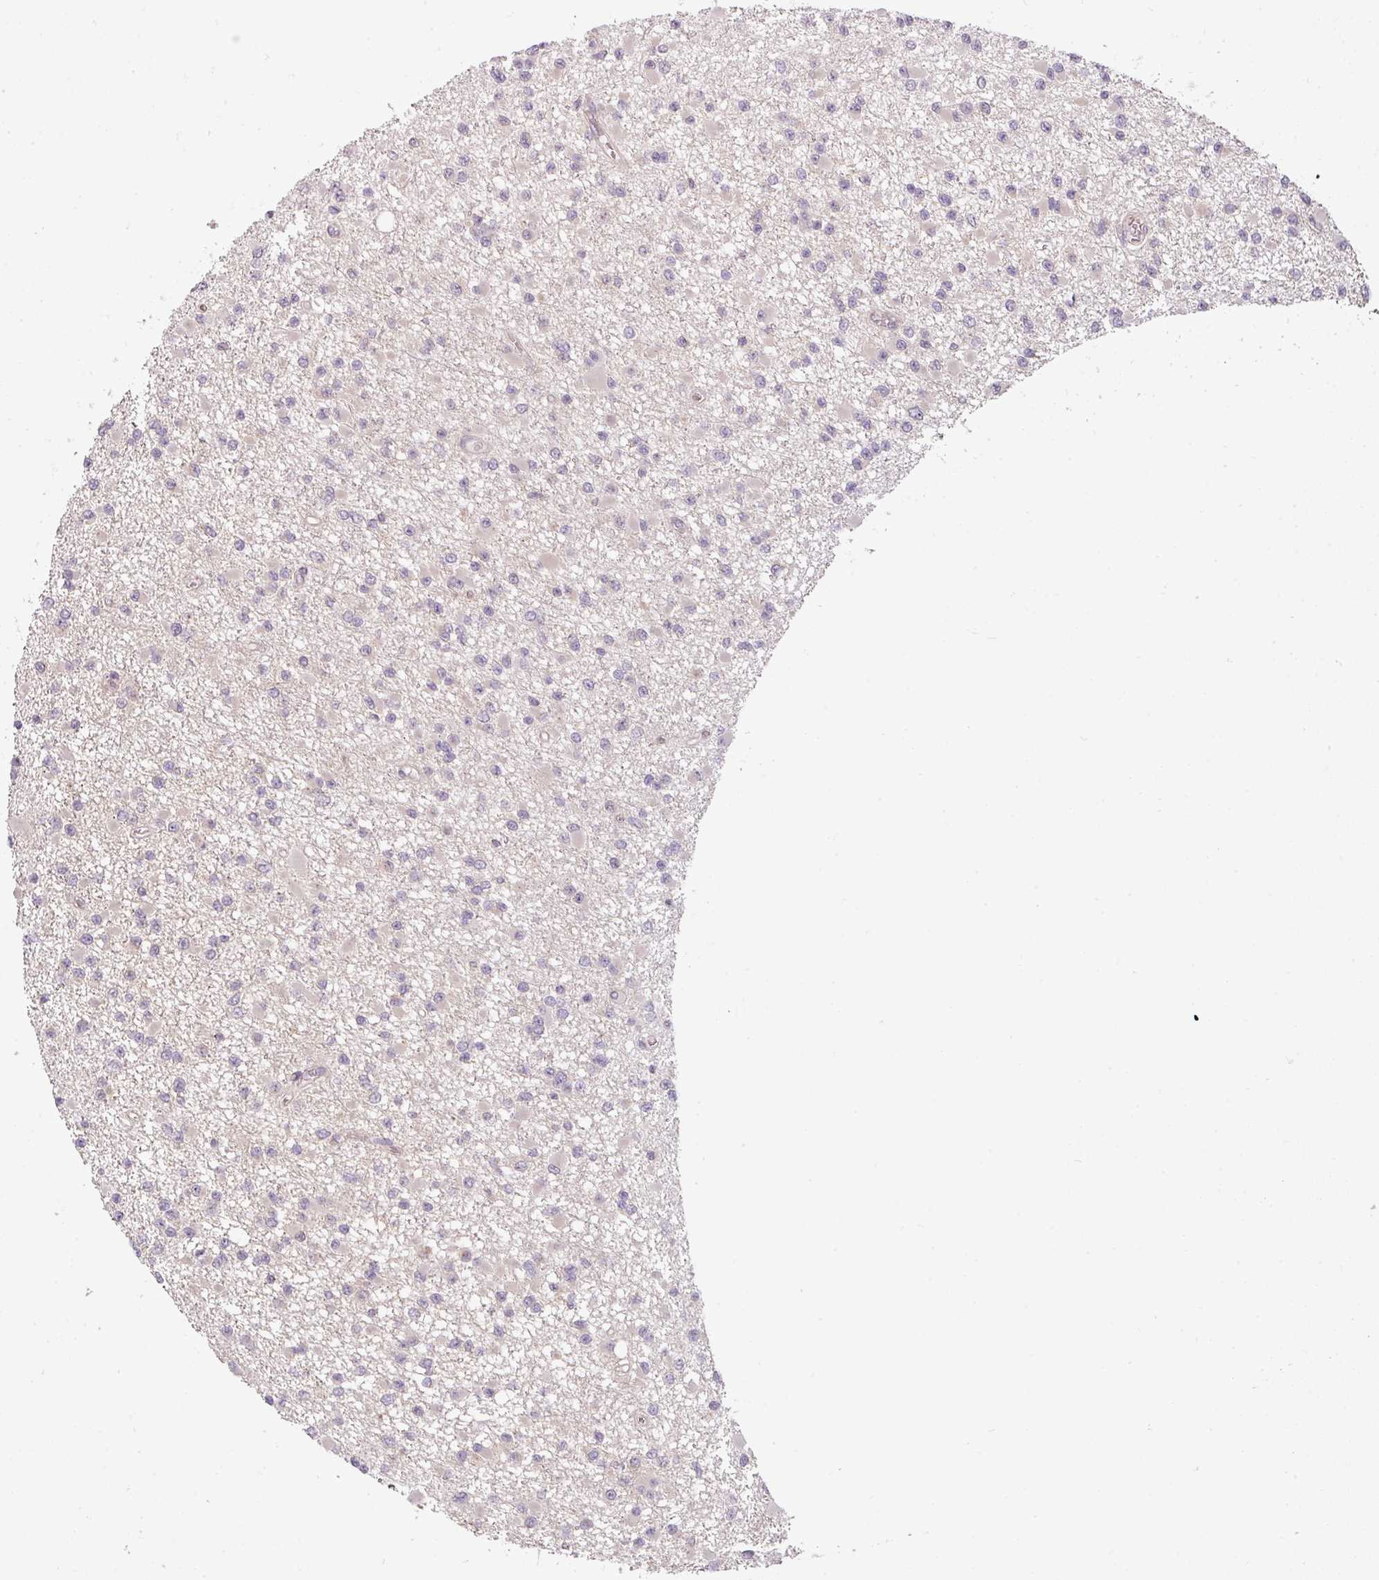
{"staining": {"intensity": "negative", "quantity": "none", "location": "none"}, "tissue": "glioma", "cell_type": "Tumor cells", "image_type": "cancer", "snomed": [{"axis": "morphology", "description": "Glioma, malignant, Low grade"}, {"axis": "topography", "description": "Brain"}], "caption": "An immunohistochemistry photomicrograph of glioma is shown. There is no staining in tumor cells of glioma.", "gene": "NIN", "patient": {"sex": "female", "age": 22}}